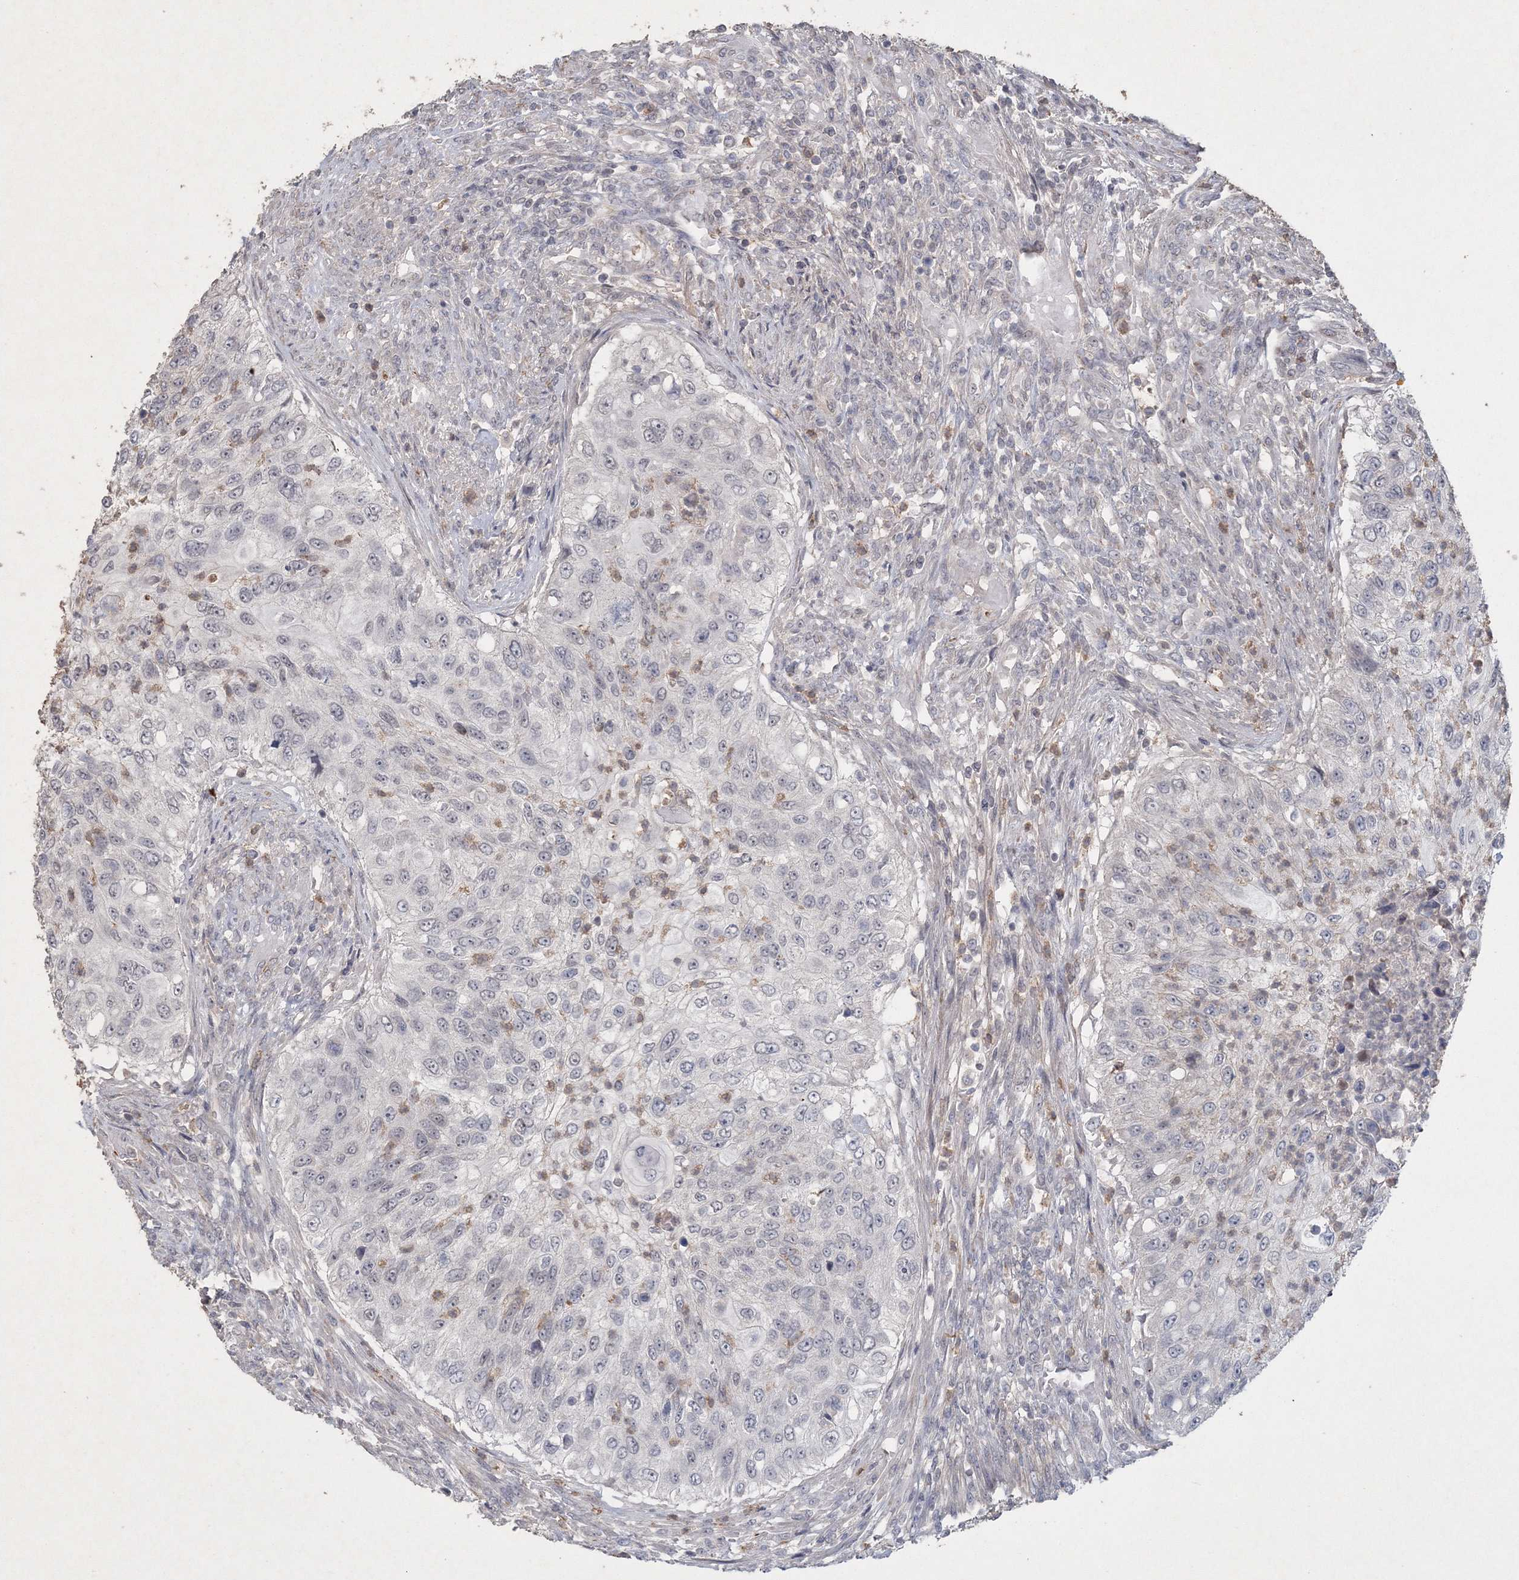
{"staining": {"intensity": "negative", "quantity": "none", "location": "none"}, "tissue": "urothelial cancer", "cell_type": "Tumor cells", "image_type": "cancer", "snomed": [{"axis": "morphology", "description": "Urothelial carcinoma, High grade"}, {"axis": "topography", "description": "Urinary bladder"}], "caption": "IHC histopathology image of neoplastic tissue: urothelial cancer stained with DAB (3,3'-diaminobenzidine) shows no significant protein expression in tumor cells.", "gene": "UIMC1", "patient": {"sex": "female", "age": 60}}